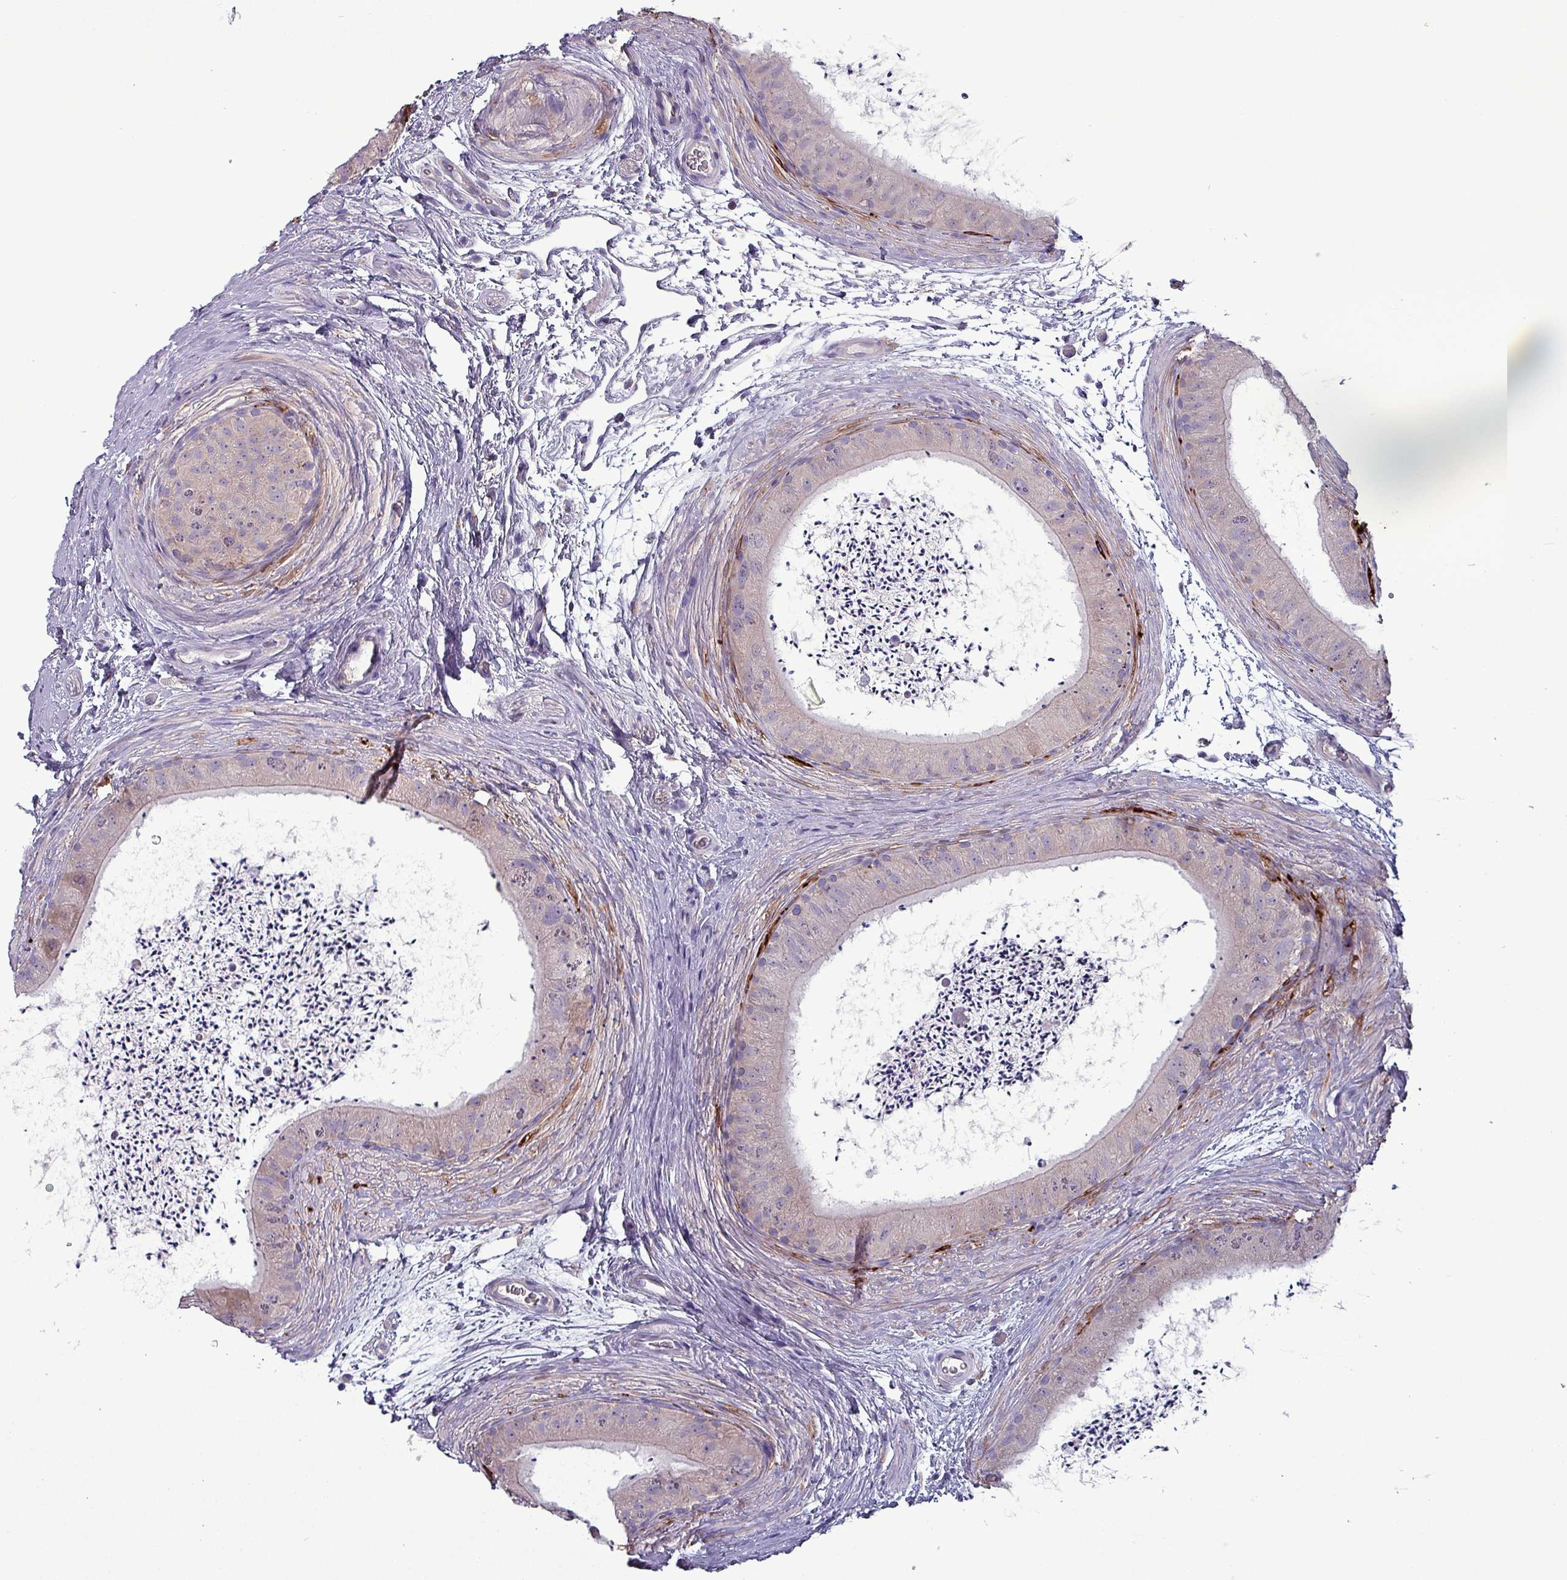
{"staining": {"intensity": "weak", "quantity": "<25%", "location": "cytoplasmic/membranous"}, "tissue": "epididymis", "cell_type": "Glandular cells", "image_type": "normal", "snomed": [{"axis": "morphology", "description": "Normal tissue, NOS"}, {"axis": "topography", "description": "Epididymis"}], "caption": "Immunohistochemistry (IHC) of unremarkable epididymis displays no expression in glandular cells. (Stains: DAB immunohistochemistry with hematoxylin counter stain, Microscopy: brightfield microscopy at high magnification).", "gene": "HSD3B7", "patient": {"sex": "male", "age": 50}}